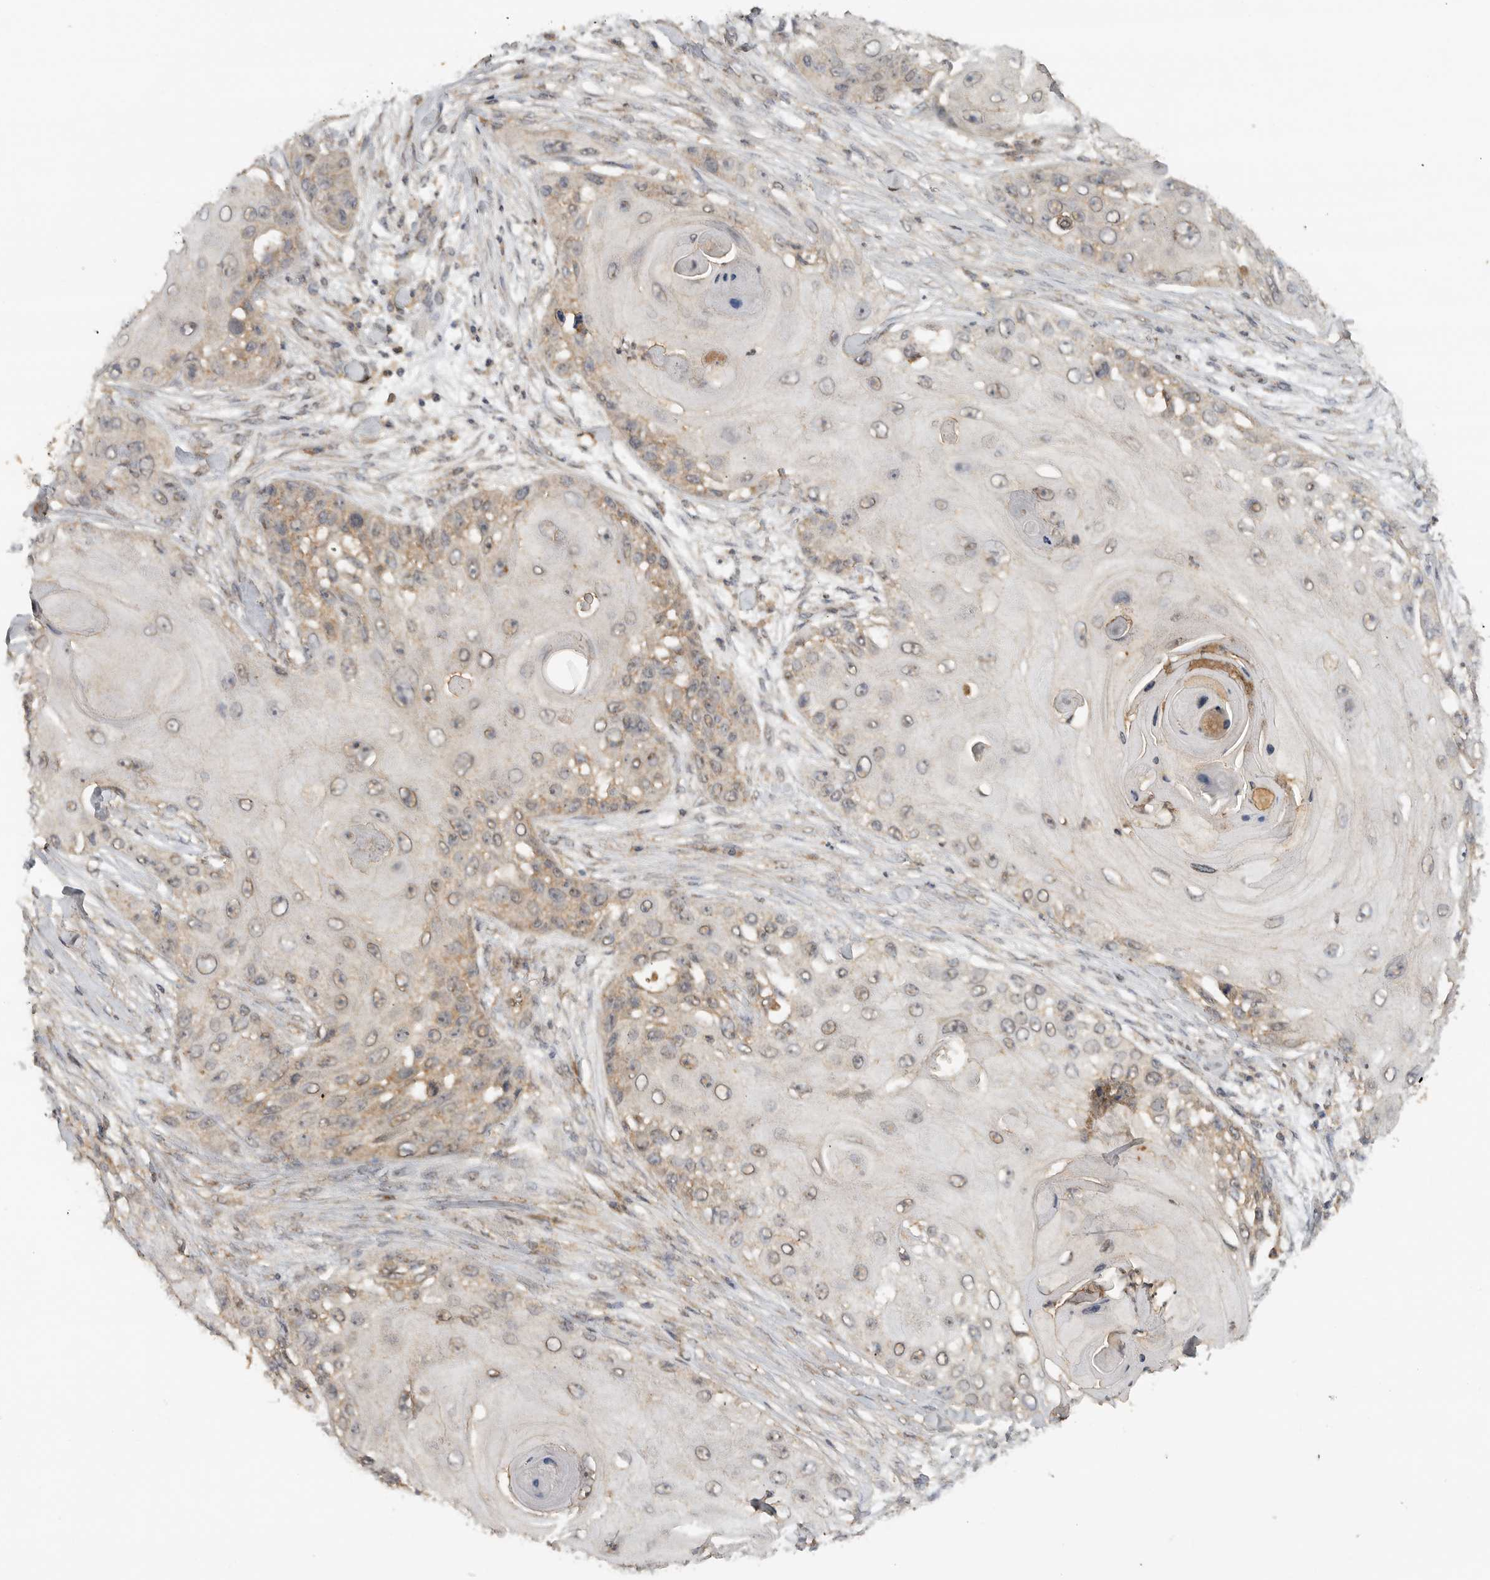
{"staining": {"intensity": "weak", "quantity": "25%-75%", "location": "cytoplasmic/membranous,nuclear"}, "tissue": "skin cancer", "cell_type": "Tumor cells", "image_type": "cancer", "snomed": [{"axis": "morphology", "description": "Squamous cell carcinoma, NOS"}, {"axis": "topography", "description": "Skin"}], "caption": "The image exhibits staining of squamous cell carcinoma (skin), revealing weak cytoplasmic/membranous and nuclear protein expression (brown color) within tumor cells.", "gene": "ICOSLG", "patient": {"sex": "female", "age": 44}}